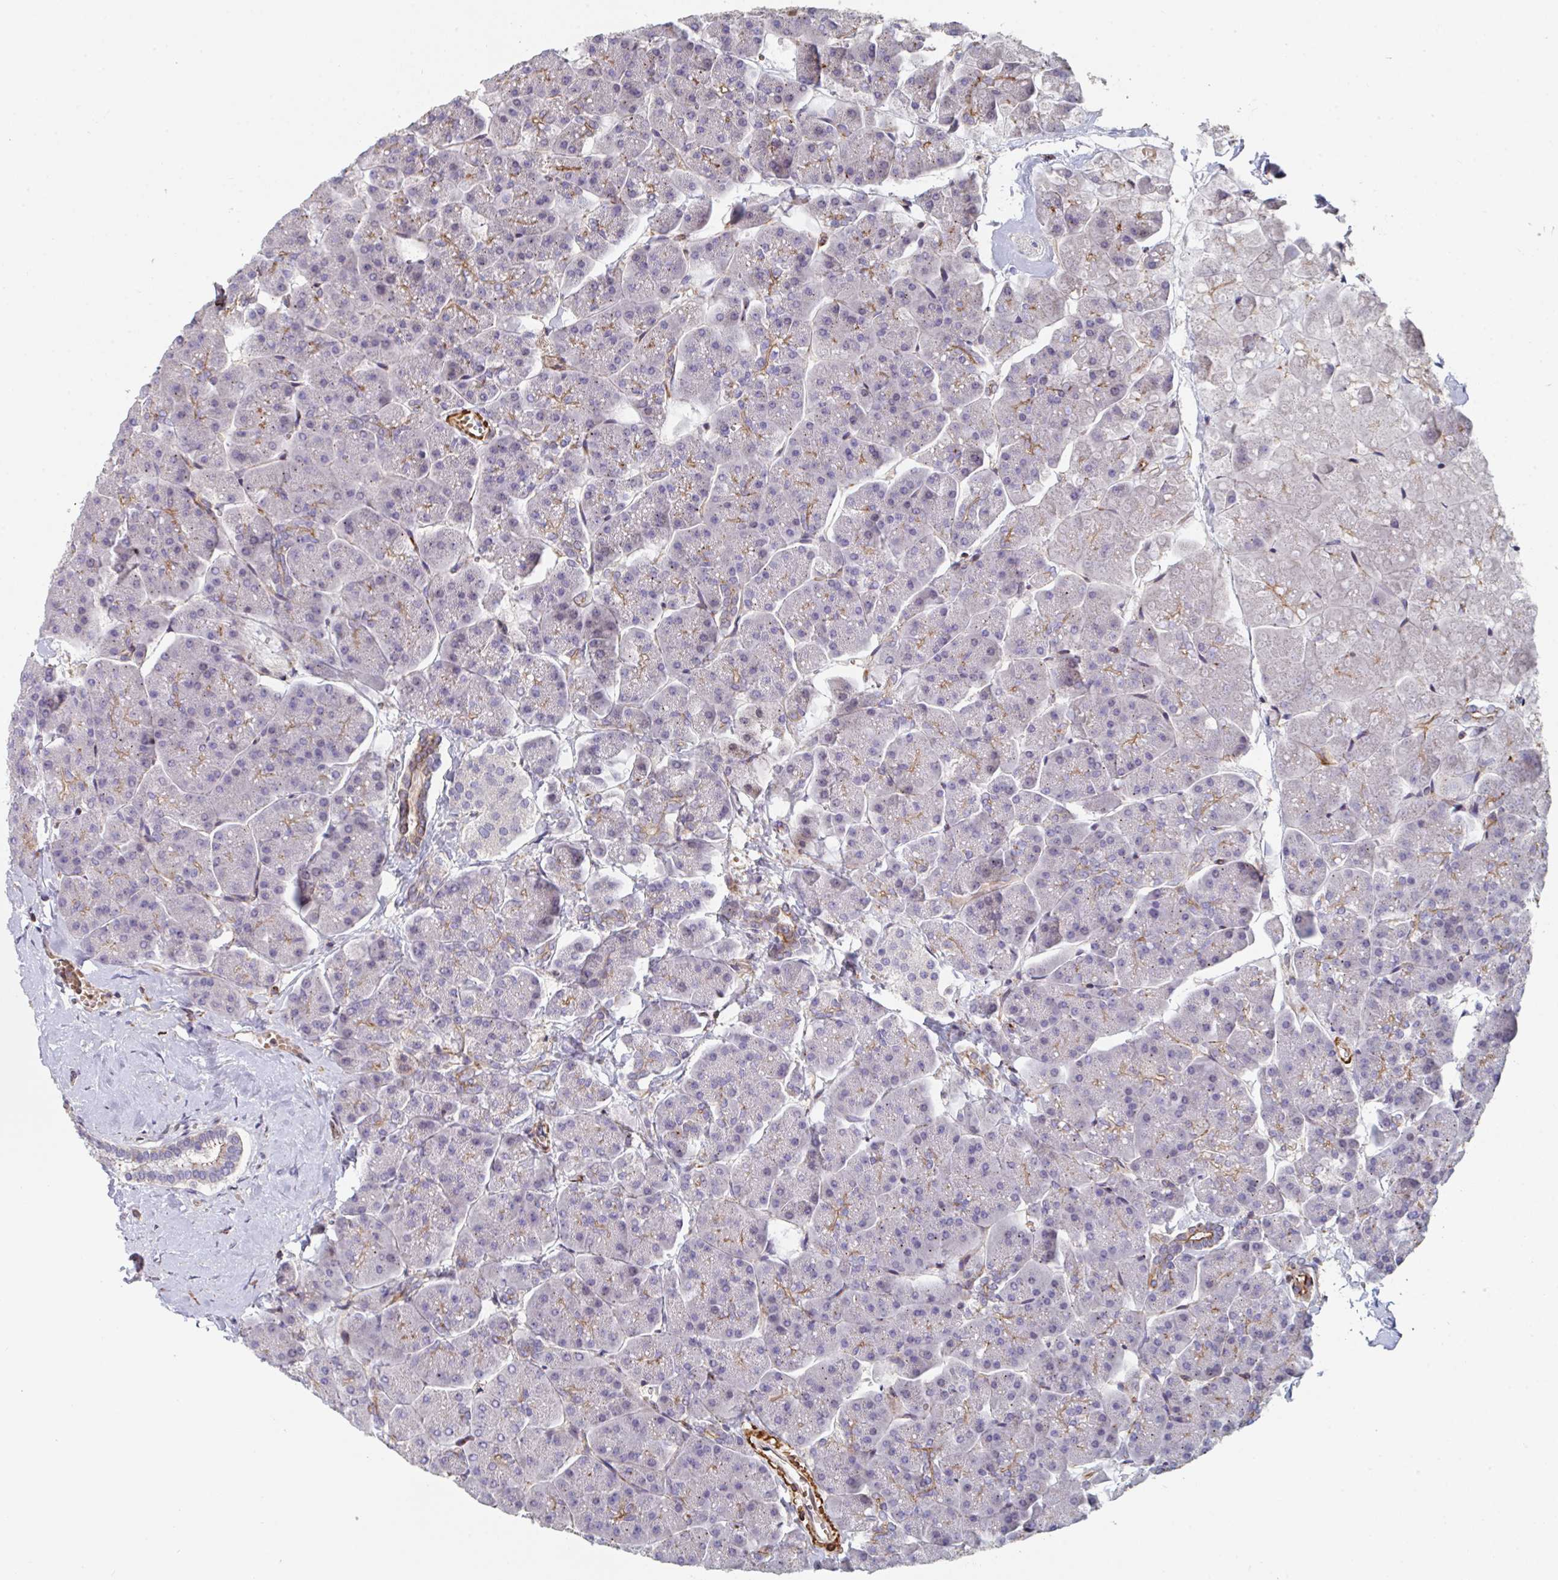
{"staining": {"intensity": "moderate", "quantity": "<25%", "location": "cytoplasmic/membranous"}, "tissue": "pancreas", "cell_type": "Exocrine glandular cells", "image_type": "normal", "snomed": [{"axis": "morphology", "description": "Normal tissue, NOS"}, {"axis": "topography", "description": "Pancreas"}, {"axis": "topography", "description": "Peripheral nerve tissue"}], "caption": "Protein expression analysis of benign pancreas exhibits moderate cytoplasmic/membranous expression in about <25% of exocrine glandular cells. The protein is shown in brown color, while the nuclei are stained blue.", "gene": "FZD2", "patient": {"sex": "male", "age": 54}}